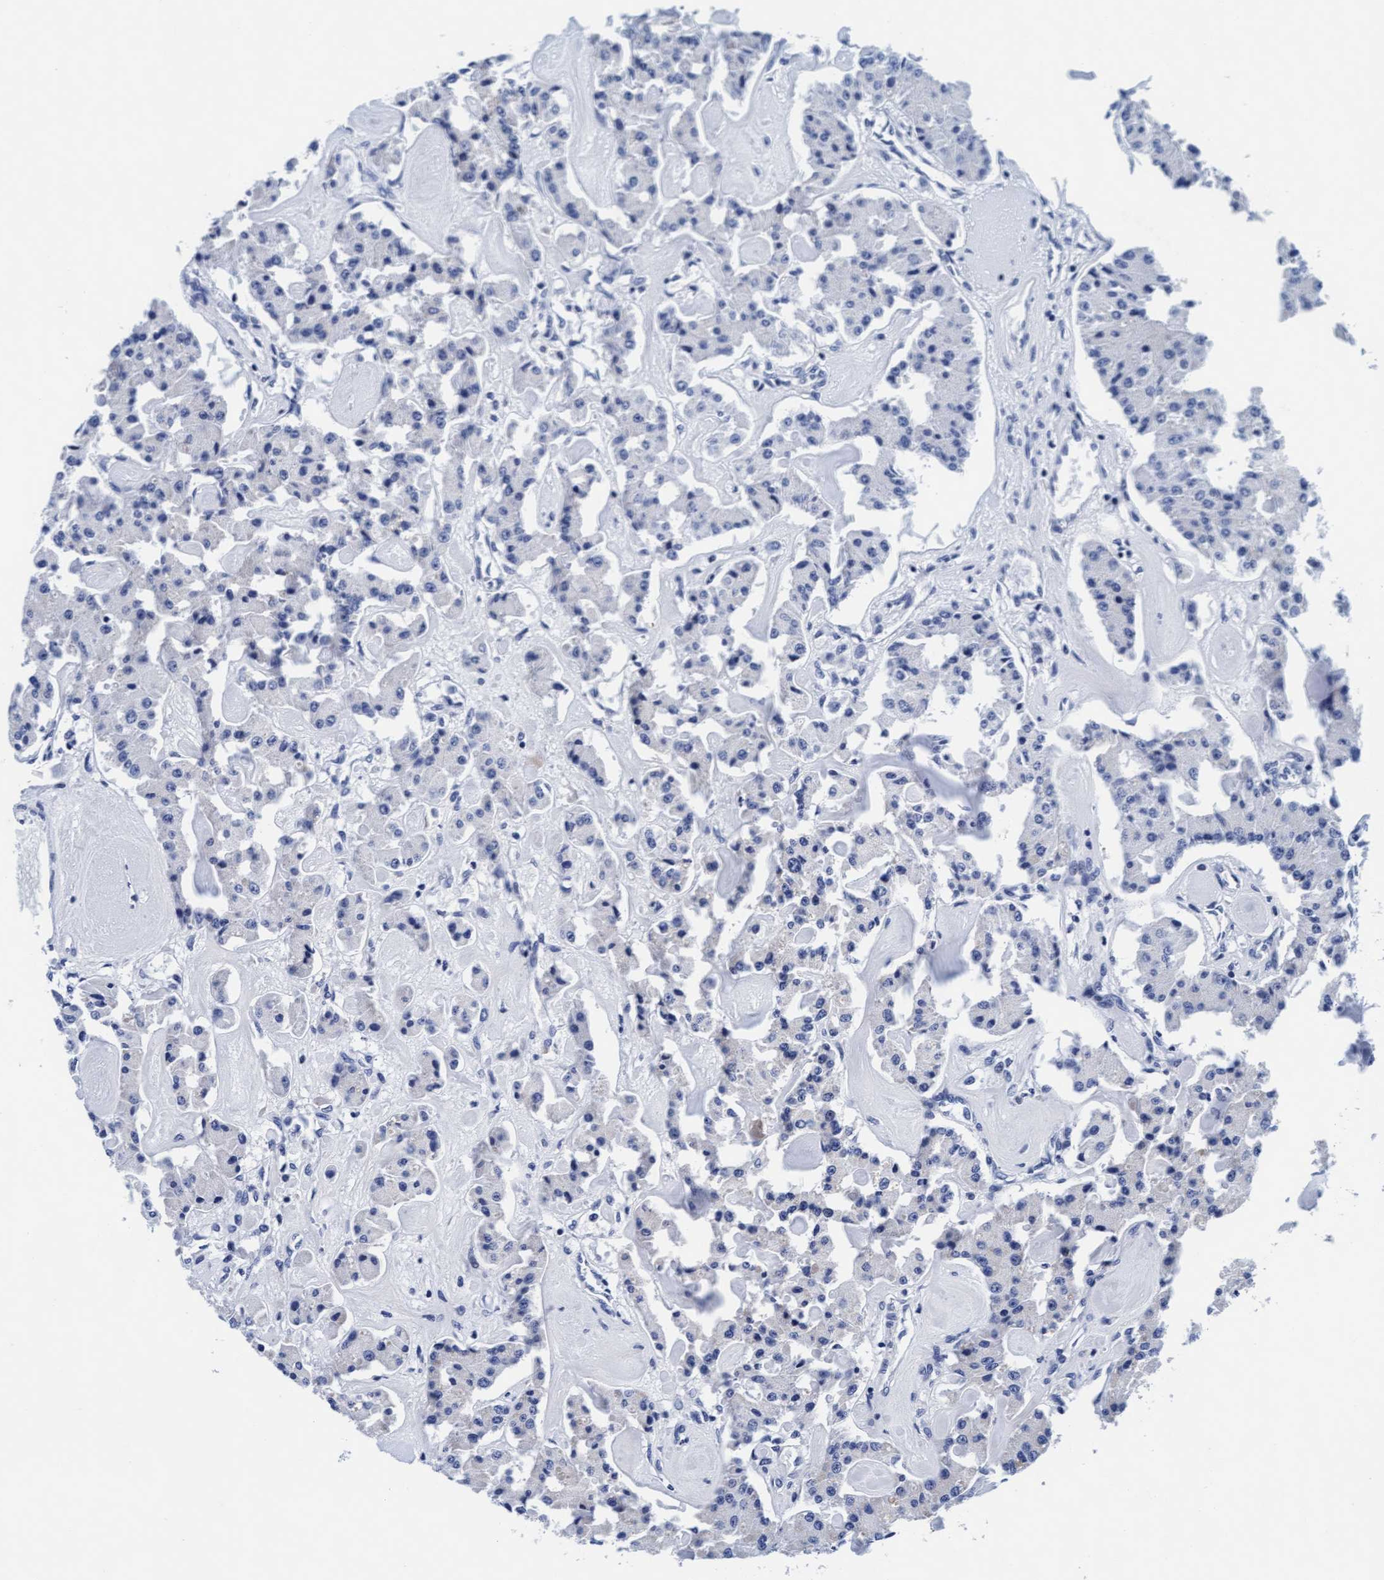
{"staining": {"intensity": "negative", "quantity": "none", "location": "none"}, "tissue": "carcinoid", "cell_type": "Tumor cells", "image_type": "cancer", "snomed": [{"axis": "morphology", "description": "Carcinoid, malignant, NOS"}, {"axis": "topography", "description": "Pancreas"}], "caption": "This is an immunohistochemistry (IHC) micrograph of carcinoid (malignant). There is no staining in tumor cells.", "gene": "ARSG", "patient": {"sex": "male", "age": 41}}